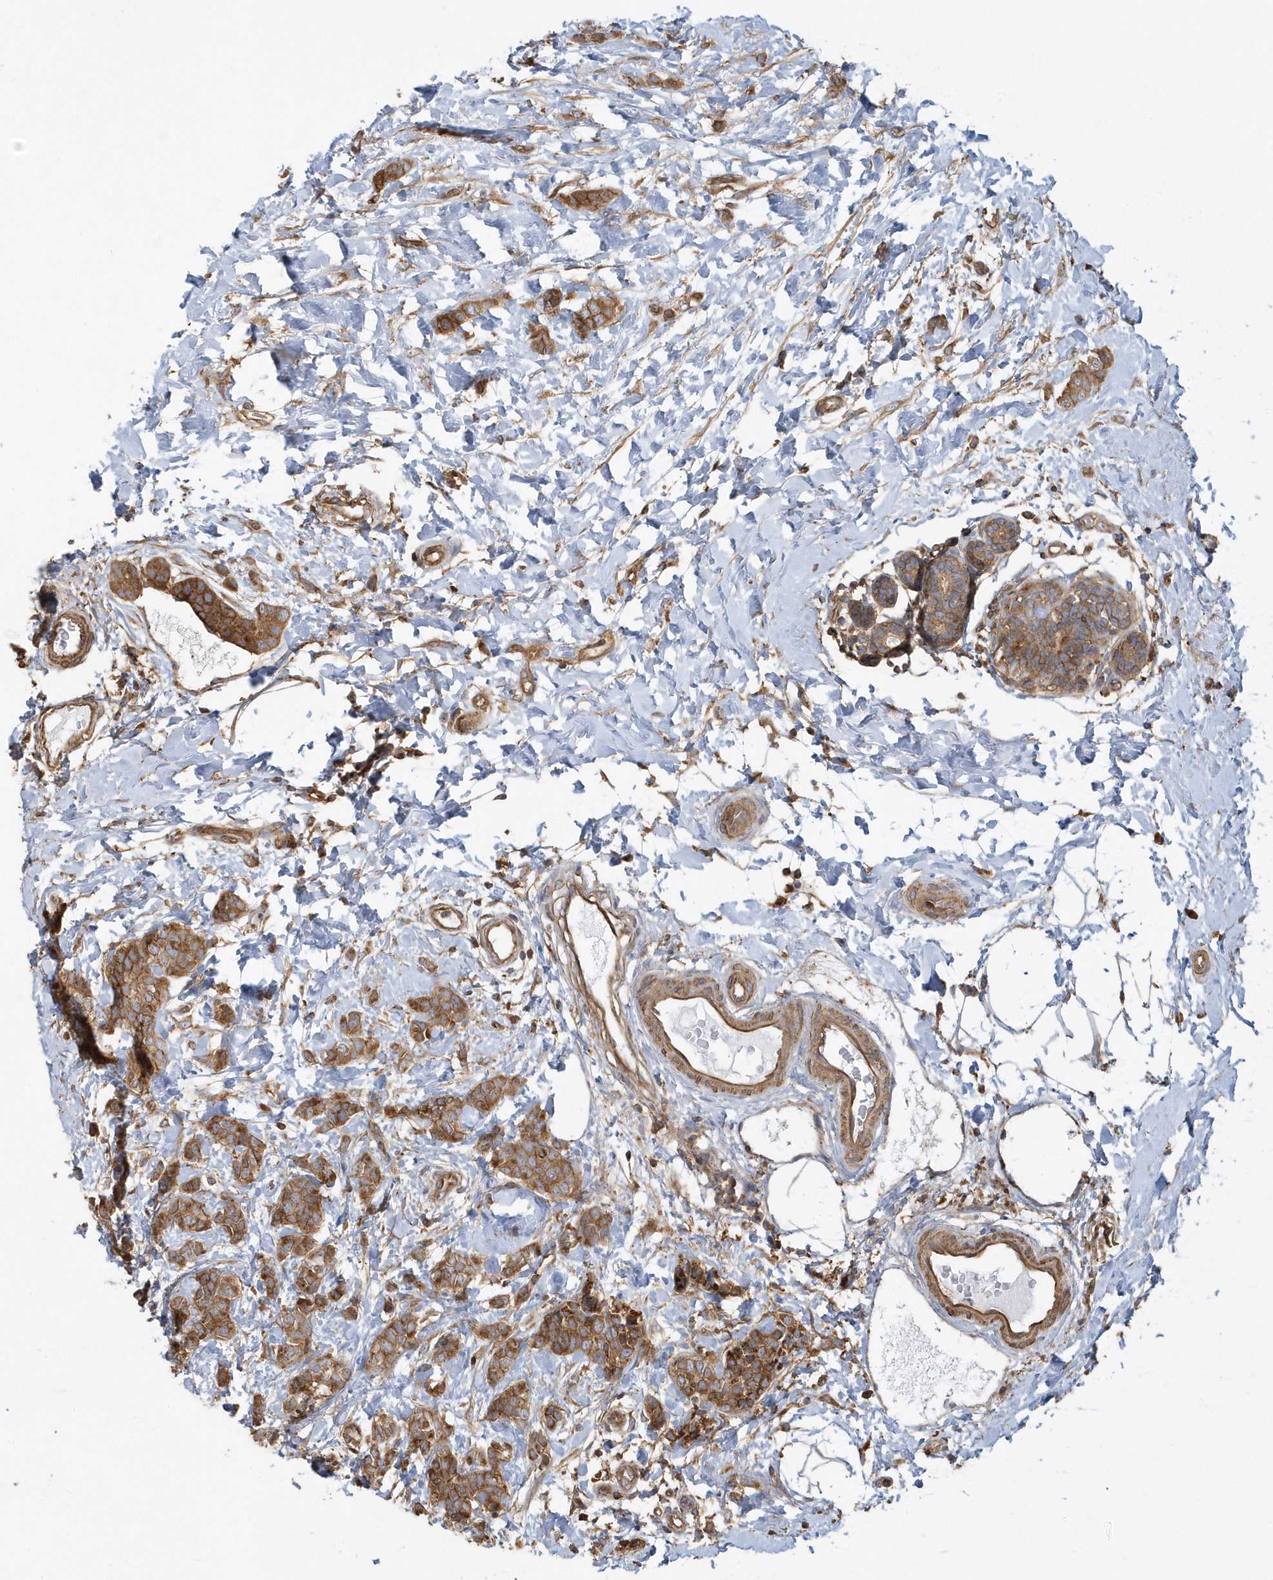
{"staining": {"intensity": "moderate", "quantity": ">75%", "location": "cytoplasmic/membranous"}, "tissue": "breast cancer", "cell_type": "Tumor cells", "image_type": "cancer", "snomed": [{"axis": "morphology", "description": "Lobular carcinoma, in situ"}, {"axis": "morphology", "description": "Lobular carcinoma"}, {"axis": "topography", "description": "Breast"}], "caption": "Approximately >75% of tumor cells in breast lobular carcinoma in situ demonstrate moderate cytoplasmic/membranous protein positivity as visualized by brown immunohistochemical staining.", "gene": "TRAIP", "patient": {"sex": "female", "age": 41}}